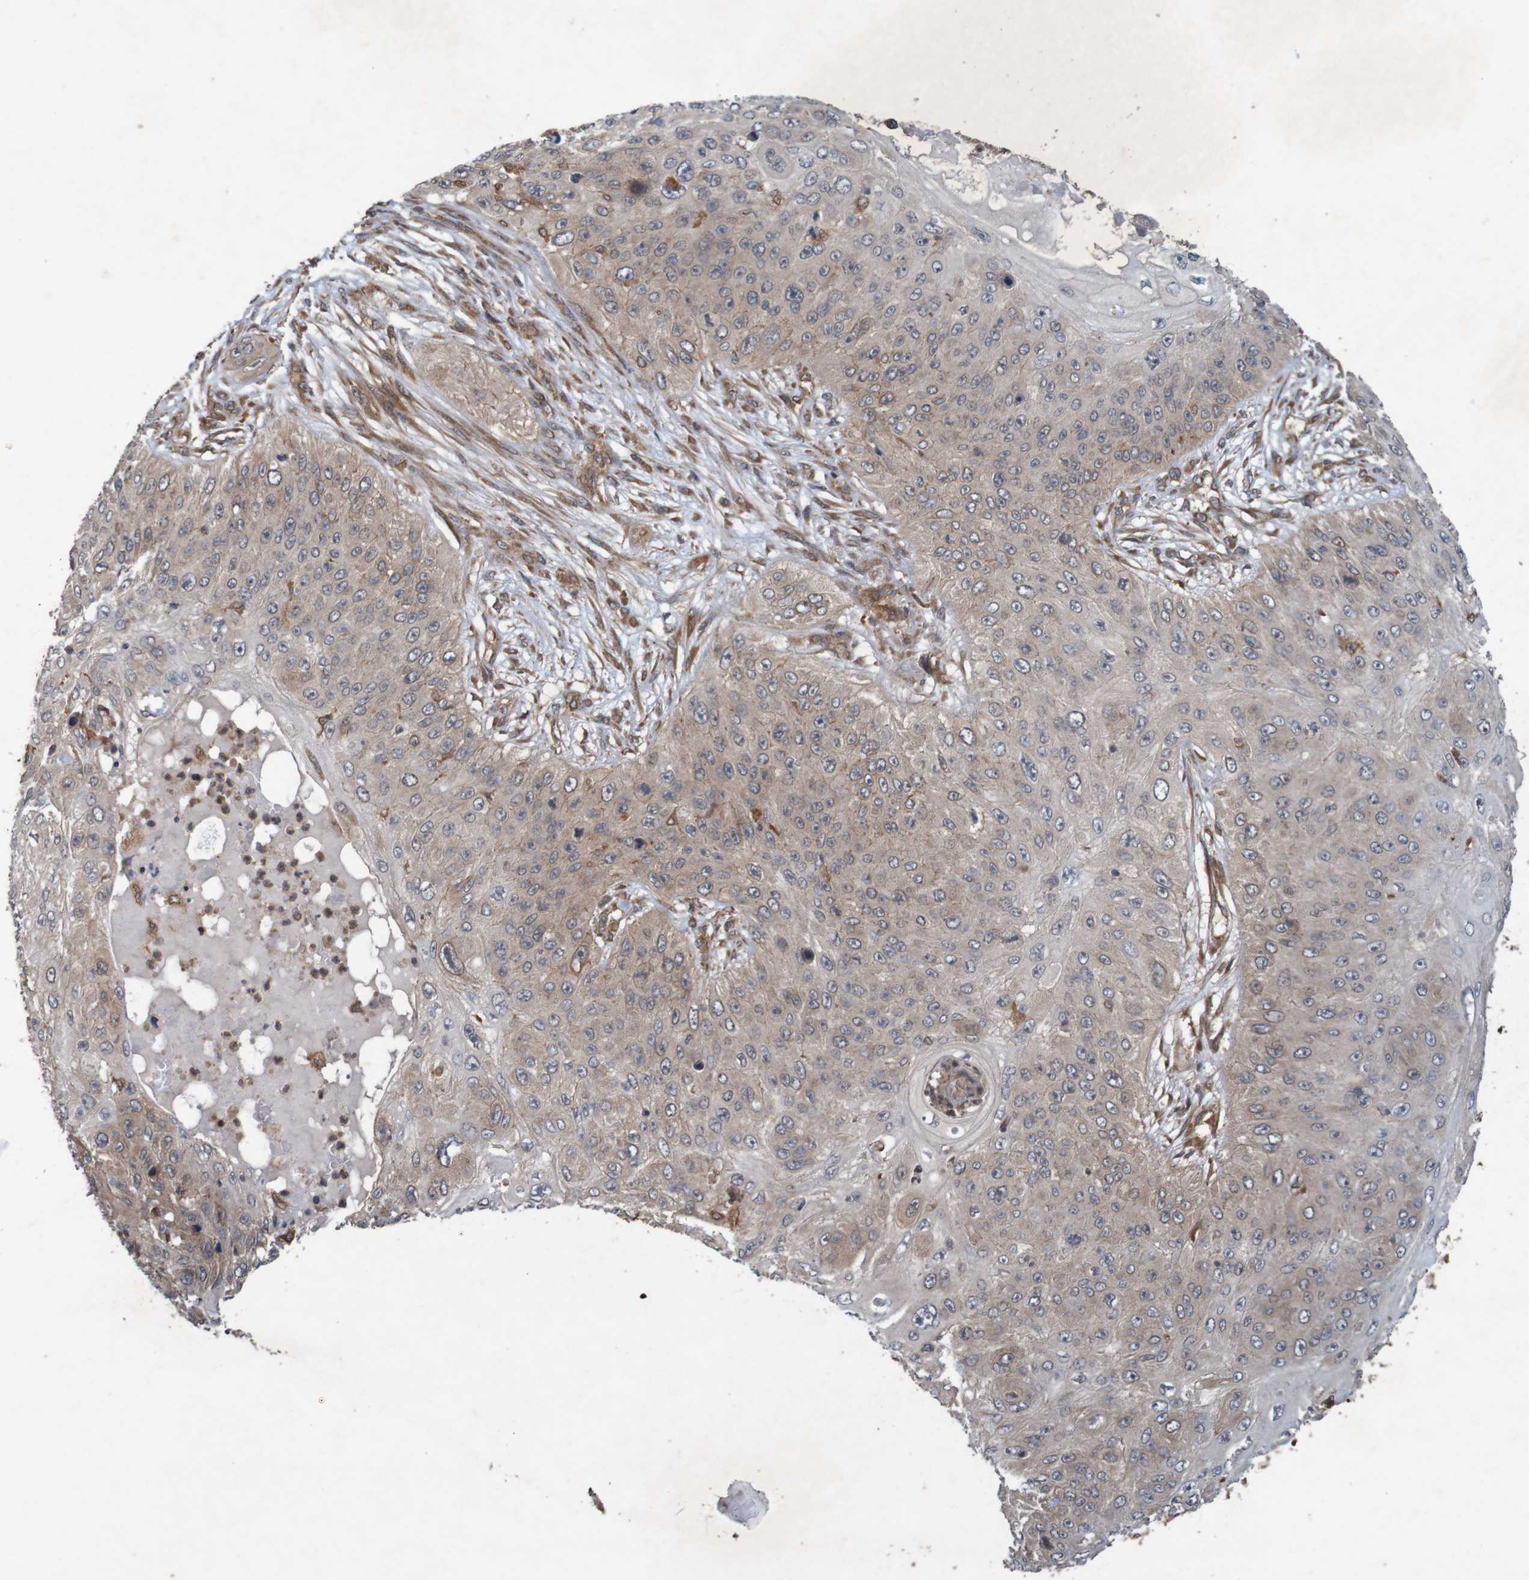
{"staining": {"intensity": "negative", "quantity": "none", "location": "none"}, "tissue": "skin cancer", "cell_type": "Tumor cells", "image_type": "cancer", "snomed": [{"axis": "morphology", "description": "Squamous cell carcinoma, NOS"}, {"axis": "topography", "description": "Skin"}], "caption": "Immunohistochemical staining of squamous cell carcinoma (skin) exhibits no significant staining in tumor cells. The staining was performed using DAB (3,3'-diaminobenzidine) to visualize the protein expression in brown, while the nuclei were stained in blue with hematoxylin (Magnification: 20x).", "gene": "ARHGEF11", "patient": {"sex": "female", "age": 80}}